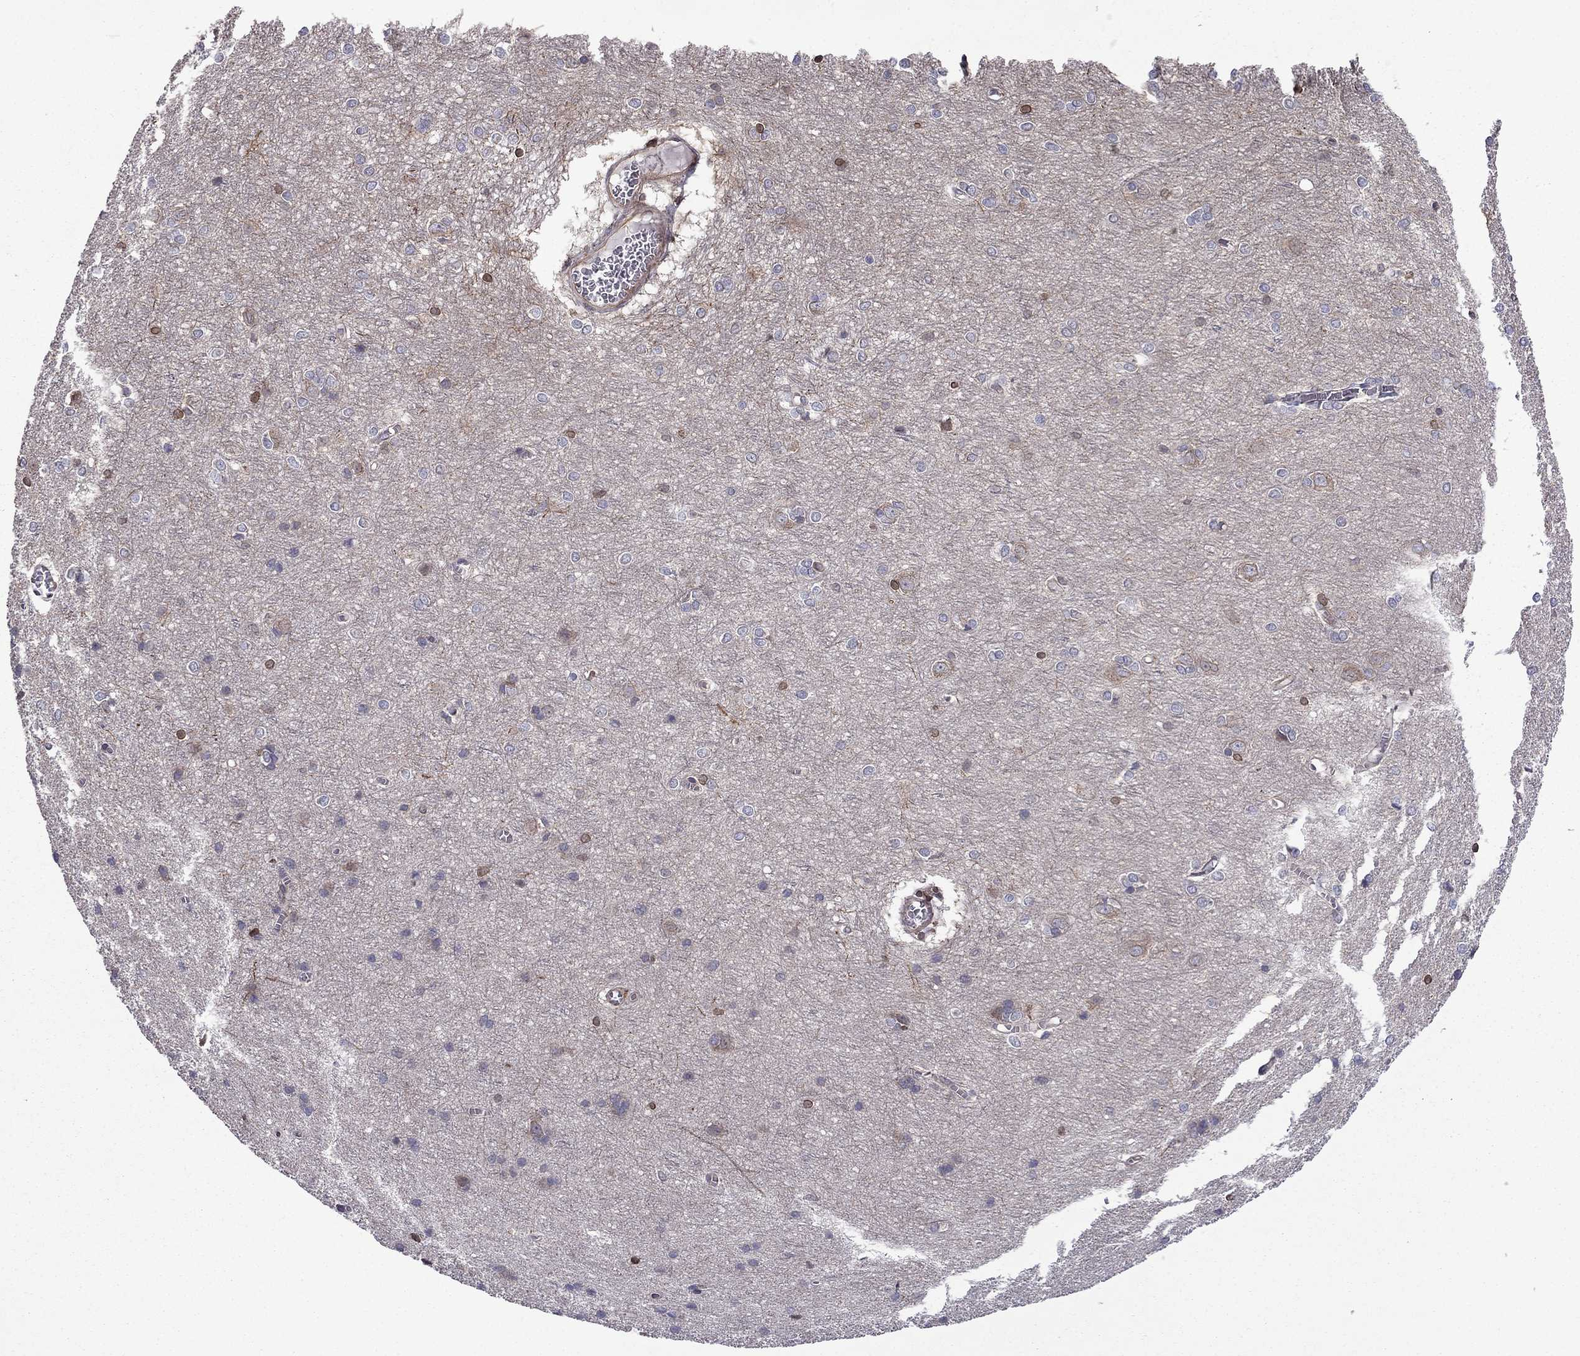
{"staining": {"intensity": "negative", "quantity": "none", "location": "none"}, "tissue": "cerebral cortex", "cell_type": "Endothelial cells", "image_type": "normal", "snomed": [{"axis": "morphology", "description": "Normal tissue, NOS"}, {"axis": "topography", "description": "Cerebral cortex"}], "caption": "DAB immunohistochemical staining of unremarkable cerebral cortex reveals no significant positivity in endothelial cells.", "gene": "CDC42BPA", "patient": {"sex": "male", "age": 37}}